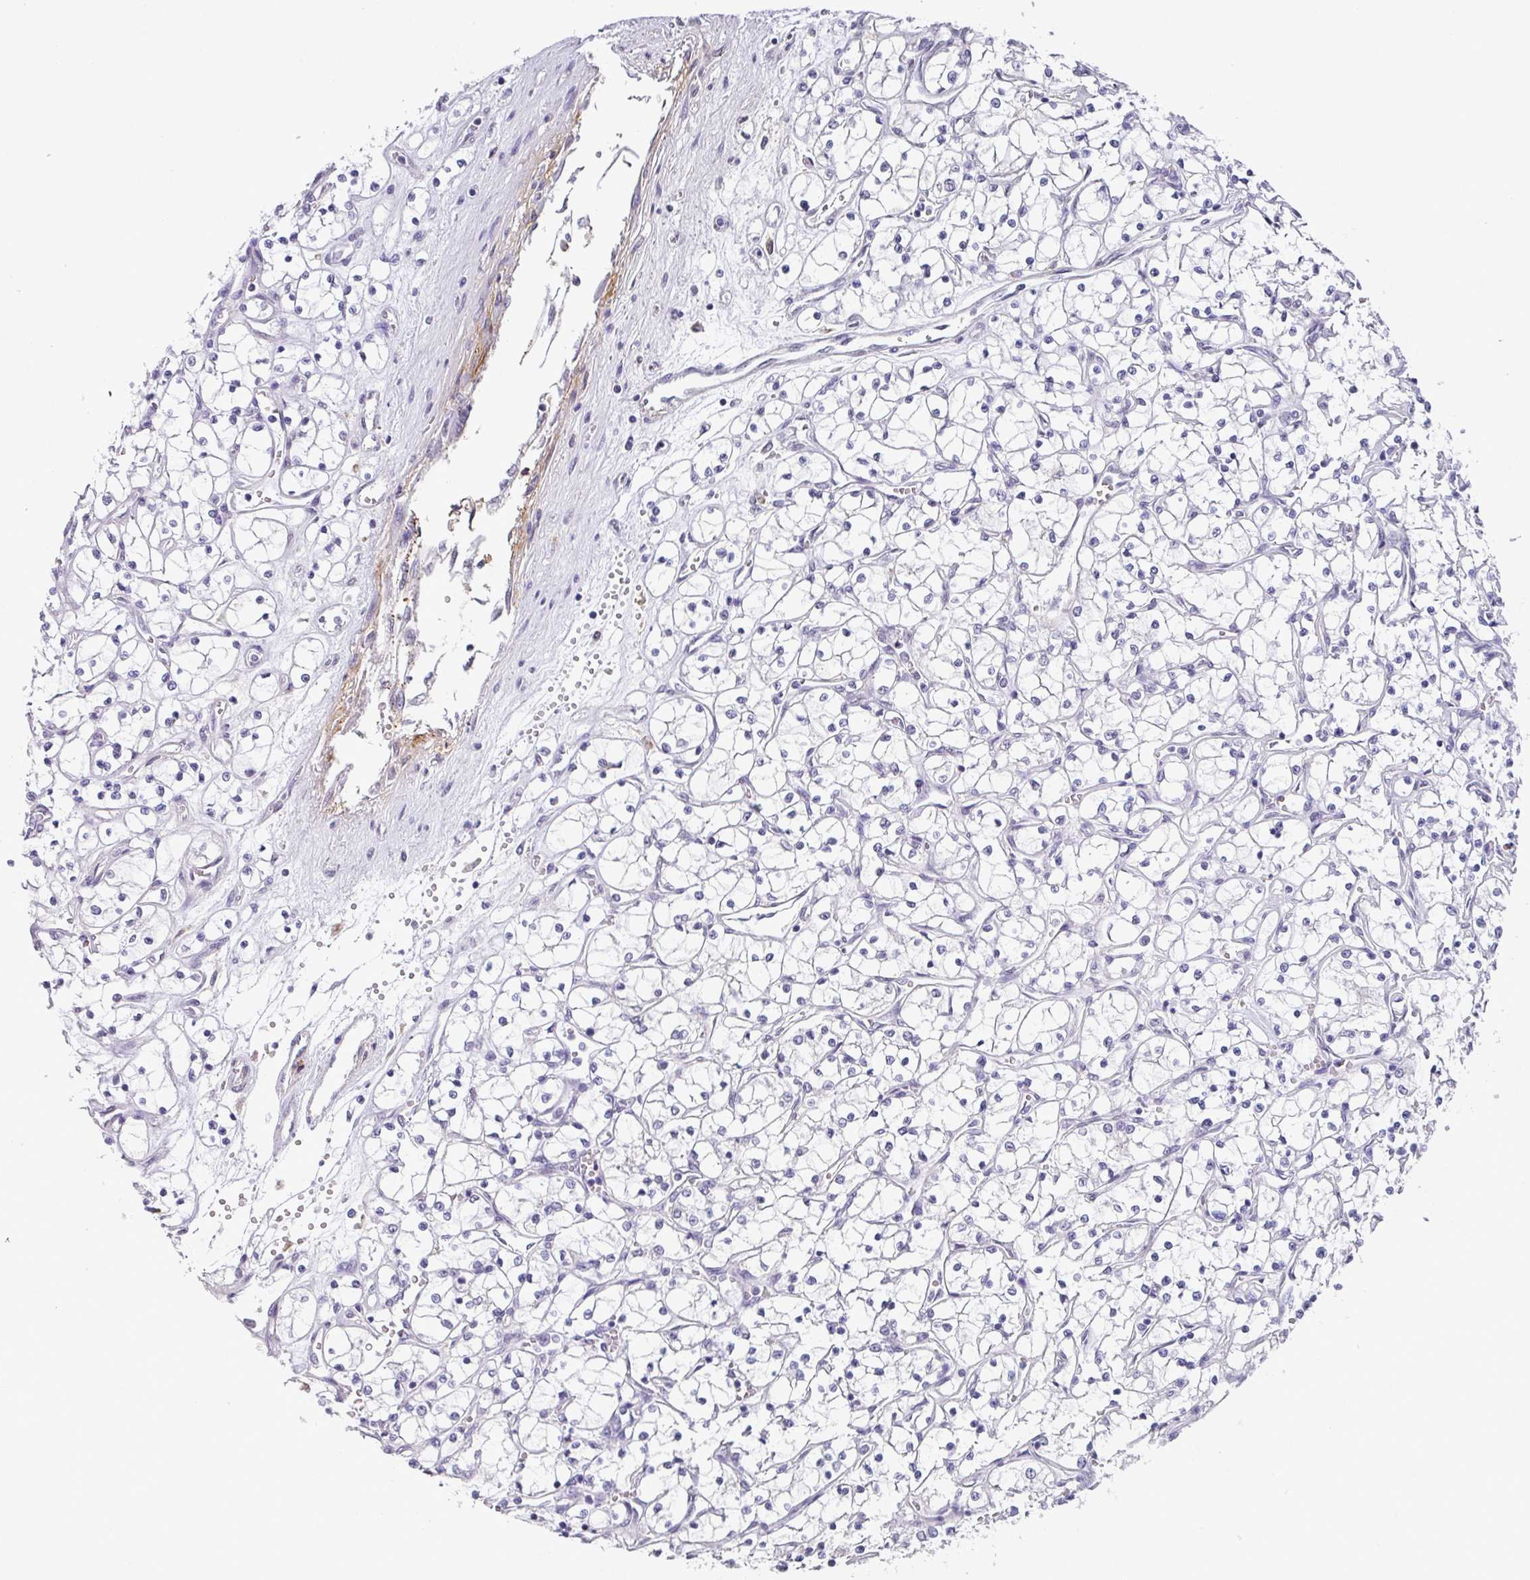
{"staining": {"intensity": "negative", "quantity": "none", "location": "none"}, "tissue": "renal cancer", "cell_type": "Tumor cells", "image_type": "cancer", "snomed": [{"axis": "morphology", "description": "Adenocarcinoma, NOS"}, {"axis": "topography", "description": "Kidney"}], "caption": "Tumor cells are negative for brown protein staining in adenocarcinoma (renal).", "gene": "C1QB", "patient": {"sex": "female", "age": 69}}